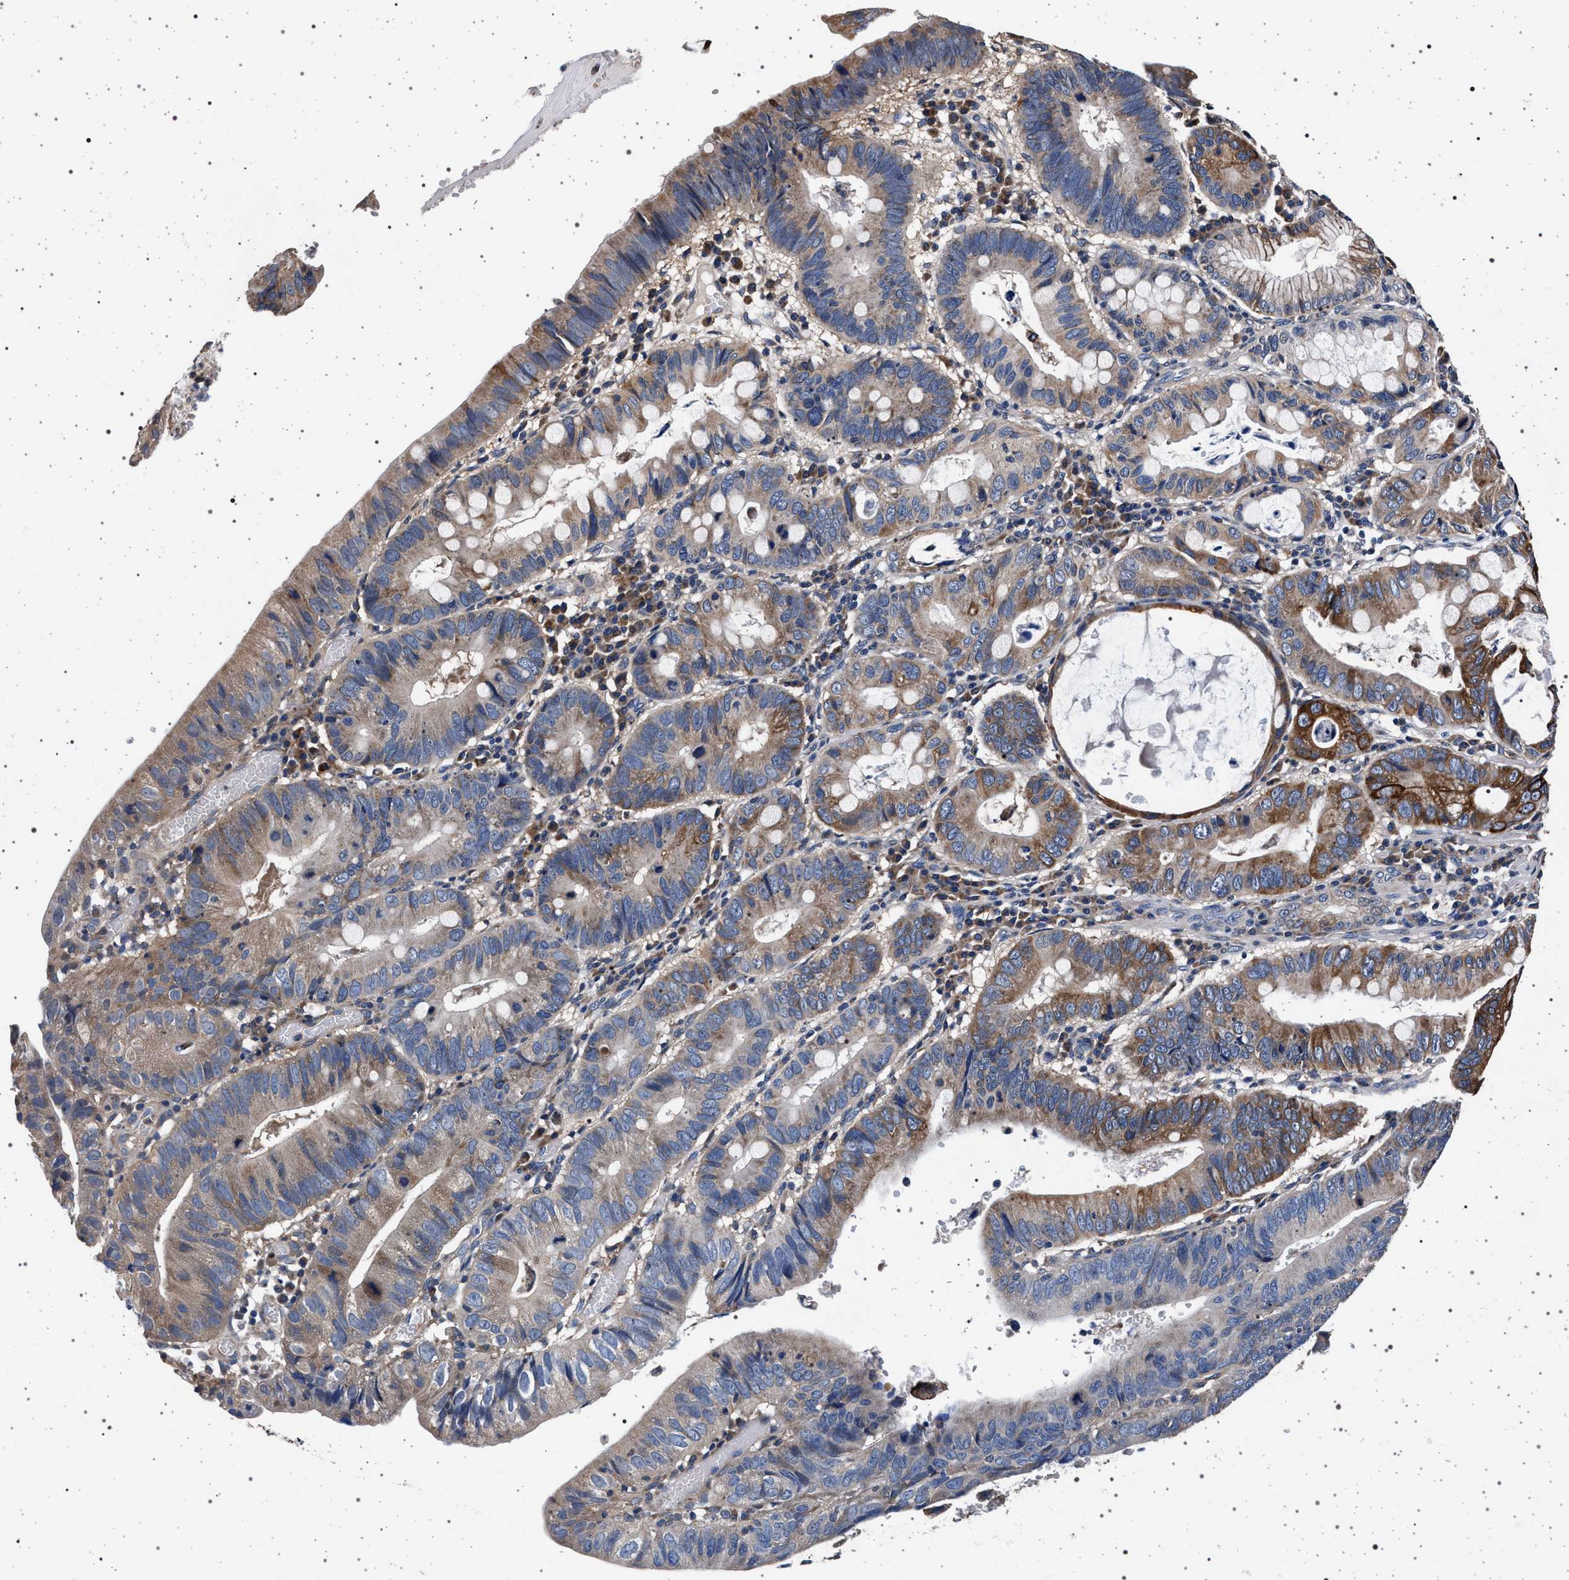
{"staining": {"intensity": "moderate", "quantity": ">75%", "location": "cytoplasmic/membranous"}, "tissue": "stomach cancer", "cell_type": "Tumor cells", "image_type": "cancer", "snomed": [{"axis": "morphology", "description": "Adenocarcinoma, NOS"}, {"axis": "topography", "description": "Stomach"}], "caption": "Moderate cytoplasmic/membranous expression is identified in approximately >75% of tumor cells in adenocarcinoma (stomach).", "gene": "MAP3K2", "patient": {"sex": "male", "age": 59}}